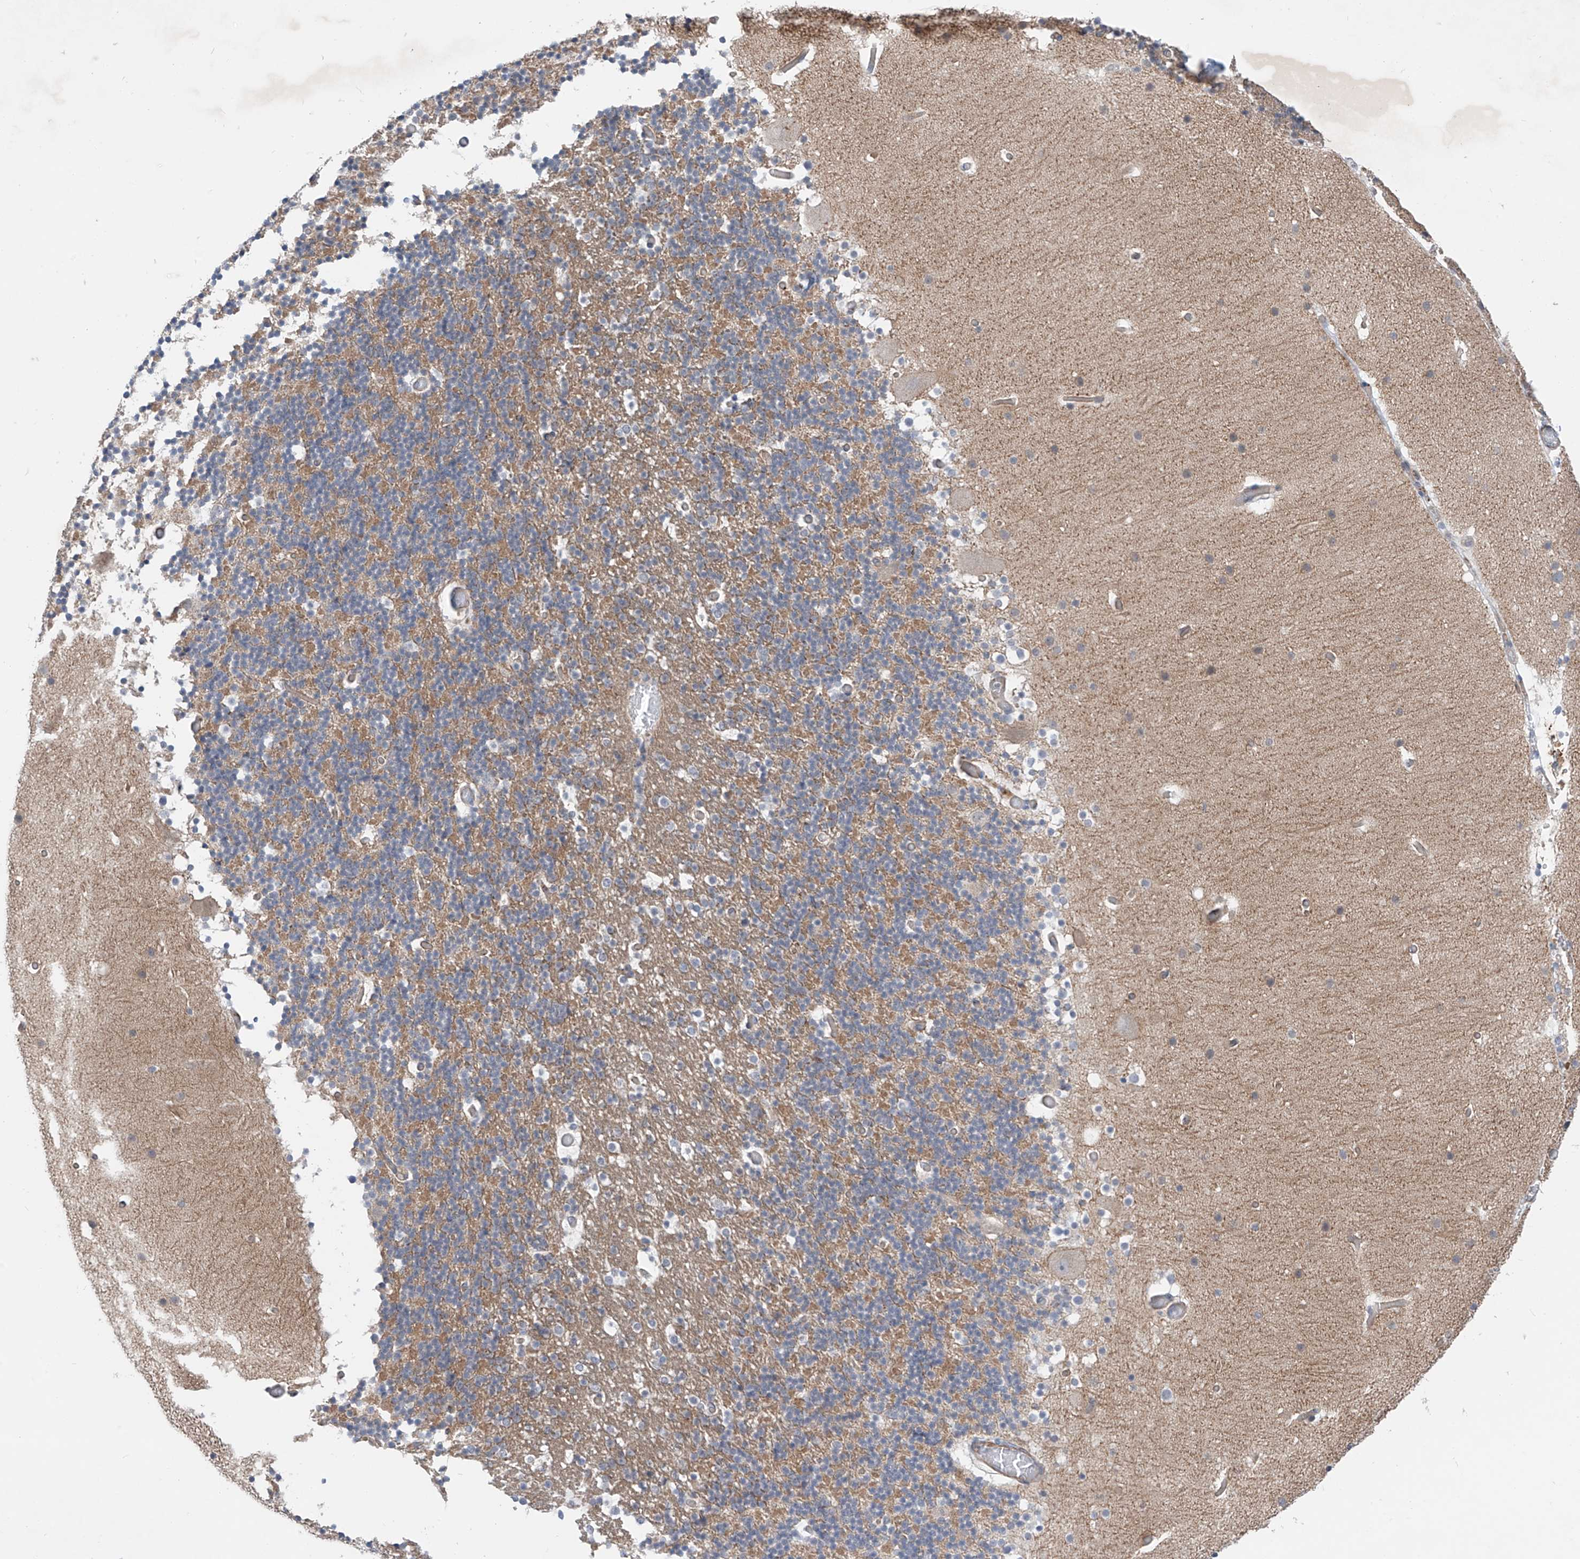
{"staining": {"intensity": "weak", "quantity": ">75%", "location": "cytoplasmic/membranous"}, "tissue": "cerebellum", "cell_type": "Cells in granular layer", "image_type": "normal", "snomed": [{"axis": "morphology", "description": "Normal tissue, NOS"}, {"axis": "topography", "description": "Cerebellum"}], "caption": "Immunohistochemical staining of benign human cerebellum shows low levels of weak cytoplasmic/membranous staining in approximately >75% of cells in granular layer. The protein is shown in brown color, while the nuclei are stained blue.", "gene": "ABLIM2", "patient": {"sex": "male", "age": 57}}